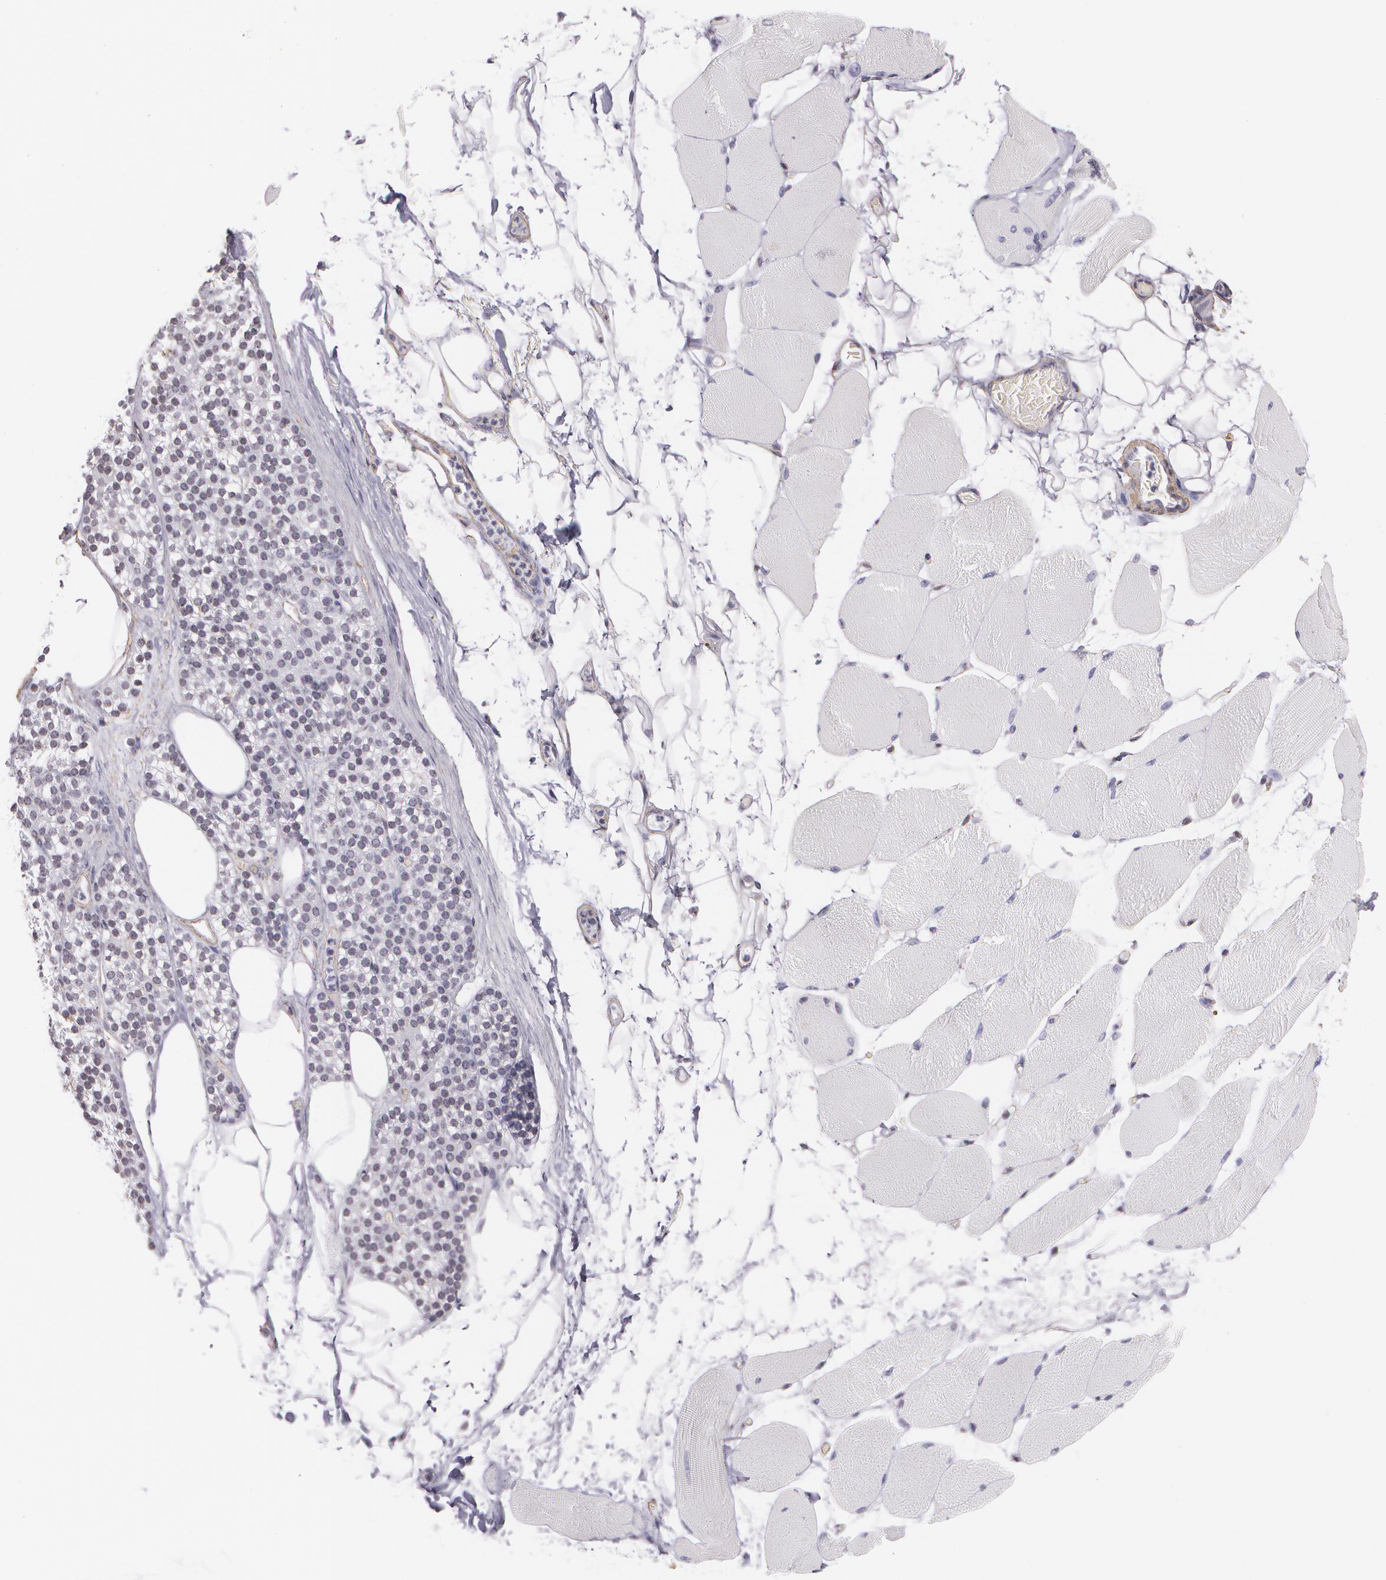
{"staining": {"intensity": "negative", "quantity": "none", "location": "none"}, "tissue": "skeletal muscle", "cell_type": "Myocytes", "image_type": "normal", "snomed": [{"axis": "morphology", "description": "Normal tissue, NOS"}, {"axis": "topography", "description": "Skeletal muscle"}, {"axis": "topography", "description": "Parathyroid gland"}], "caption": "Human skeletal muscle stained for a protein using immunohistochemistry (IHC) shows no positivity in myocytes.", "gene": "VAMP1", "patient": {"sex": "female", "age": 37}}